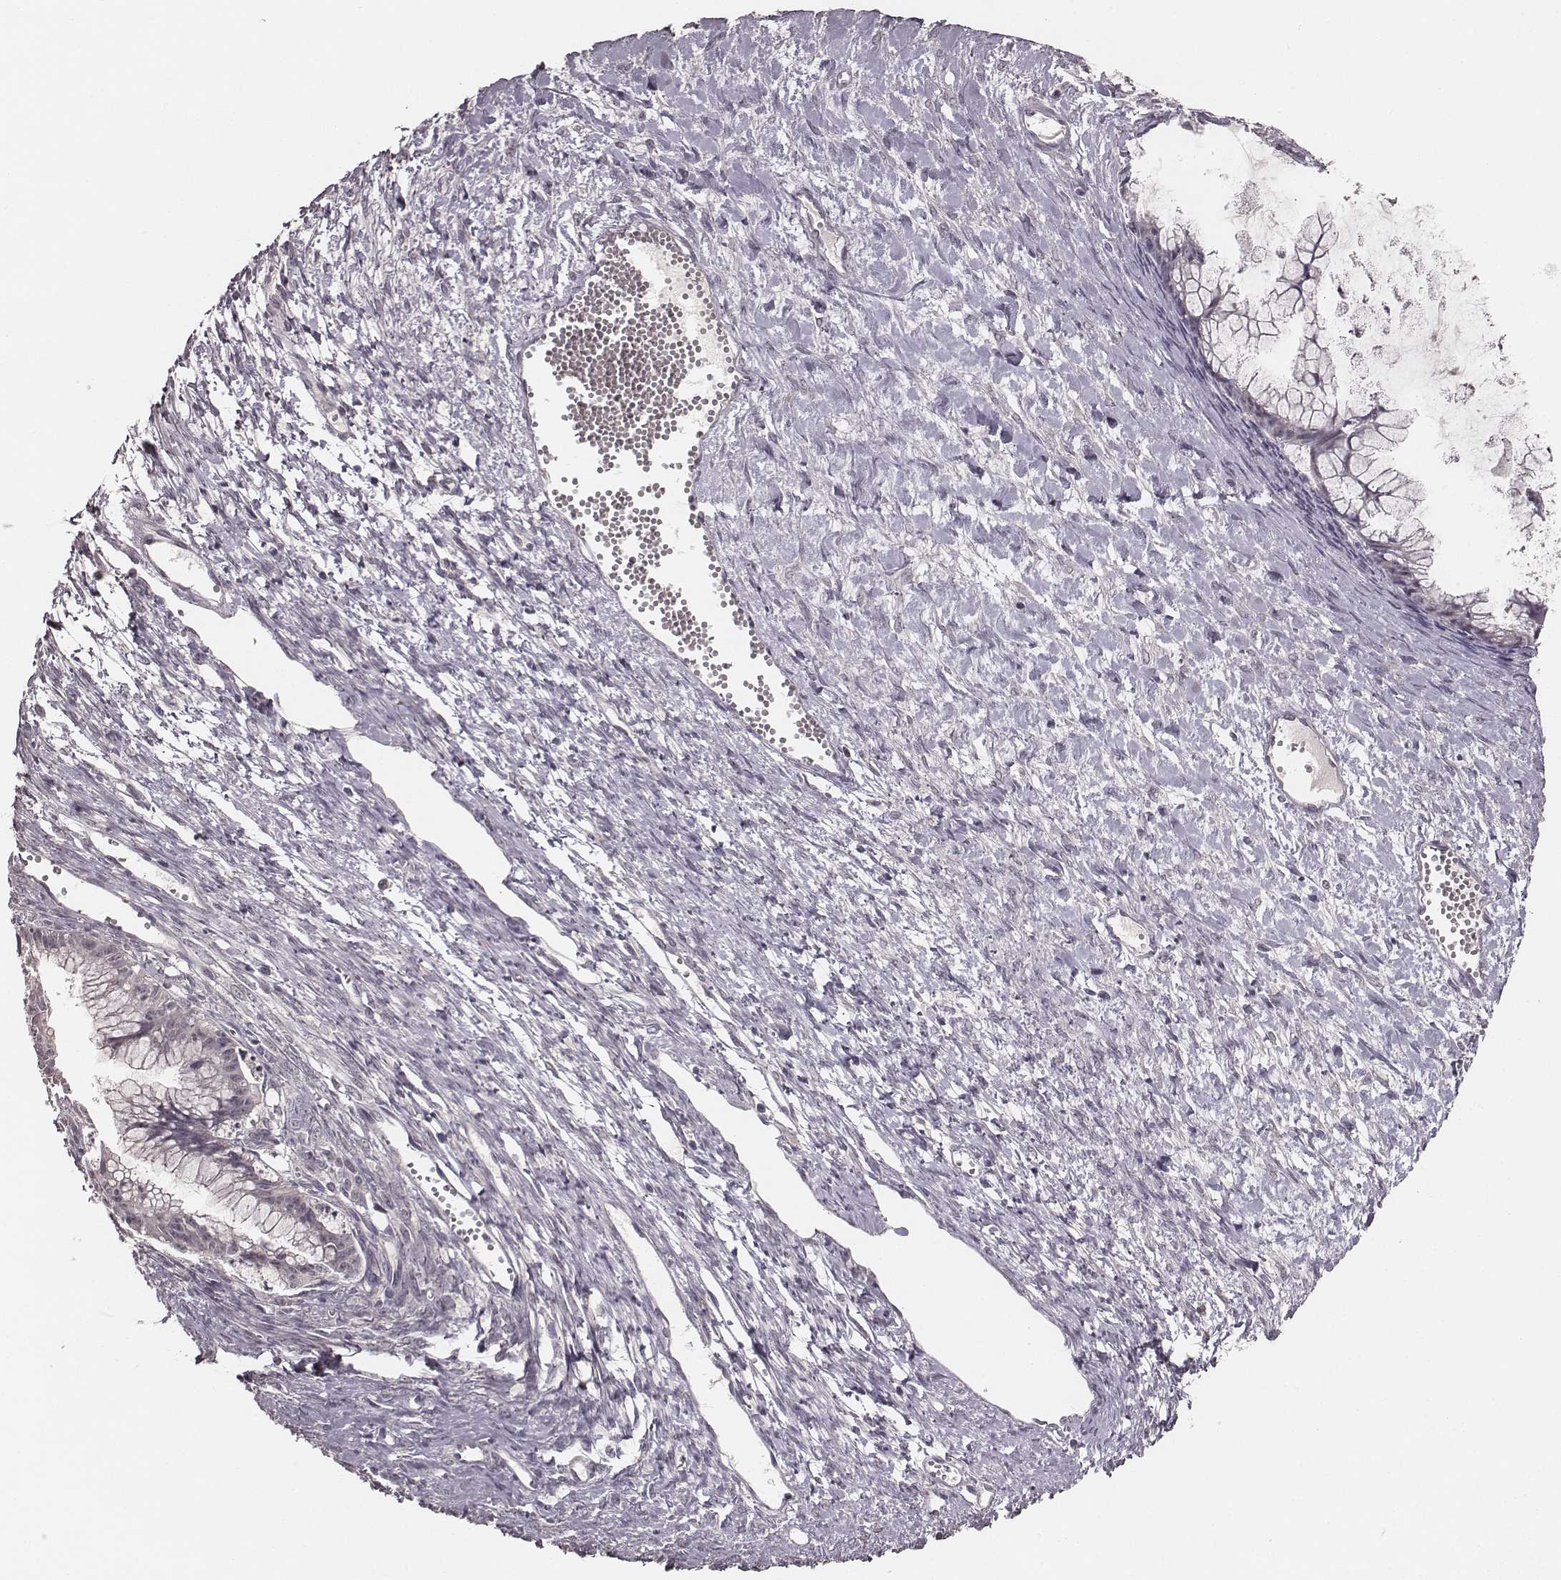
{"staining": {"intensity": "negative", "quantity": "none", "location": "none"}, "tissue": "ovarian cancer", "cell_type": "Tumor cells", "image_type": "cancer", "snomed": [{"axis": "morphology", "description": "Cystadenocarcinoma, mucinous, NOS"}, {"axis": "topography", "description": "Ovary"}], "caption": "High magnification brightfield microscopy of ovarian mucinous cystadenocarcinoma stained with DAB (brown) and counterstained with hematoxylin (blue): tumor cells show no significant staining.", "gene": "LY6K", "patient": {"sex": "female", "age": 41}}